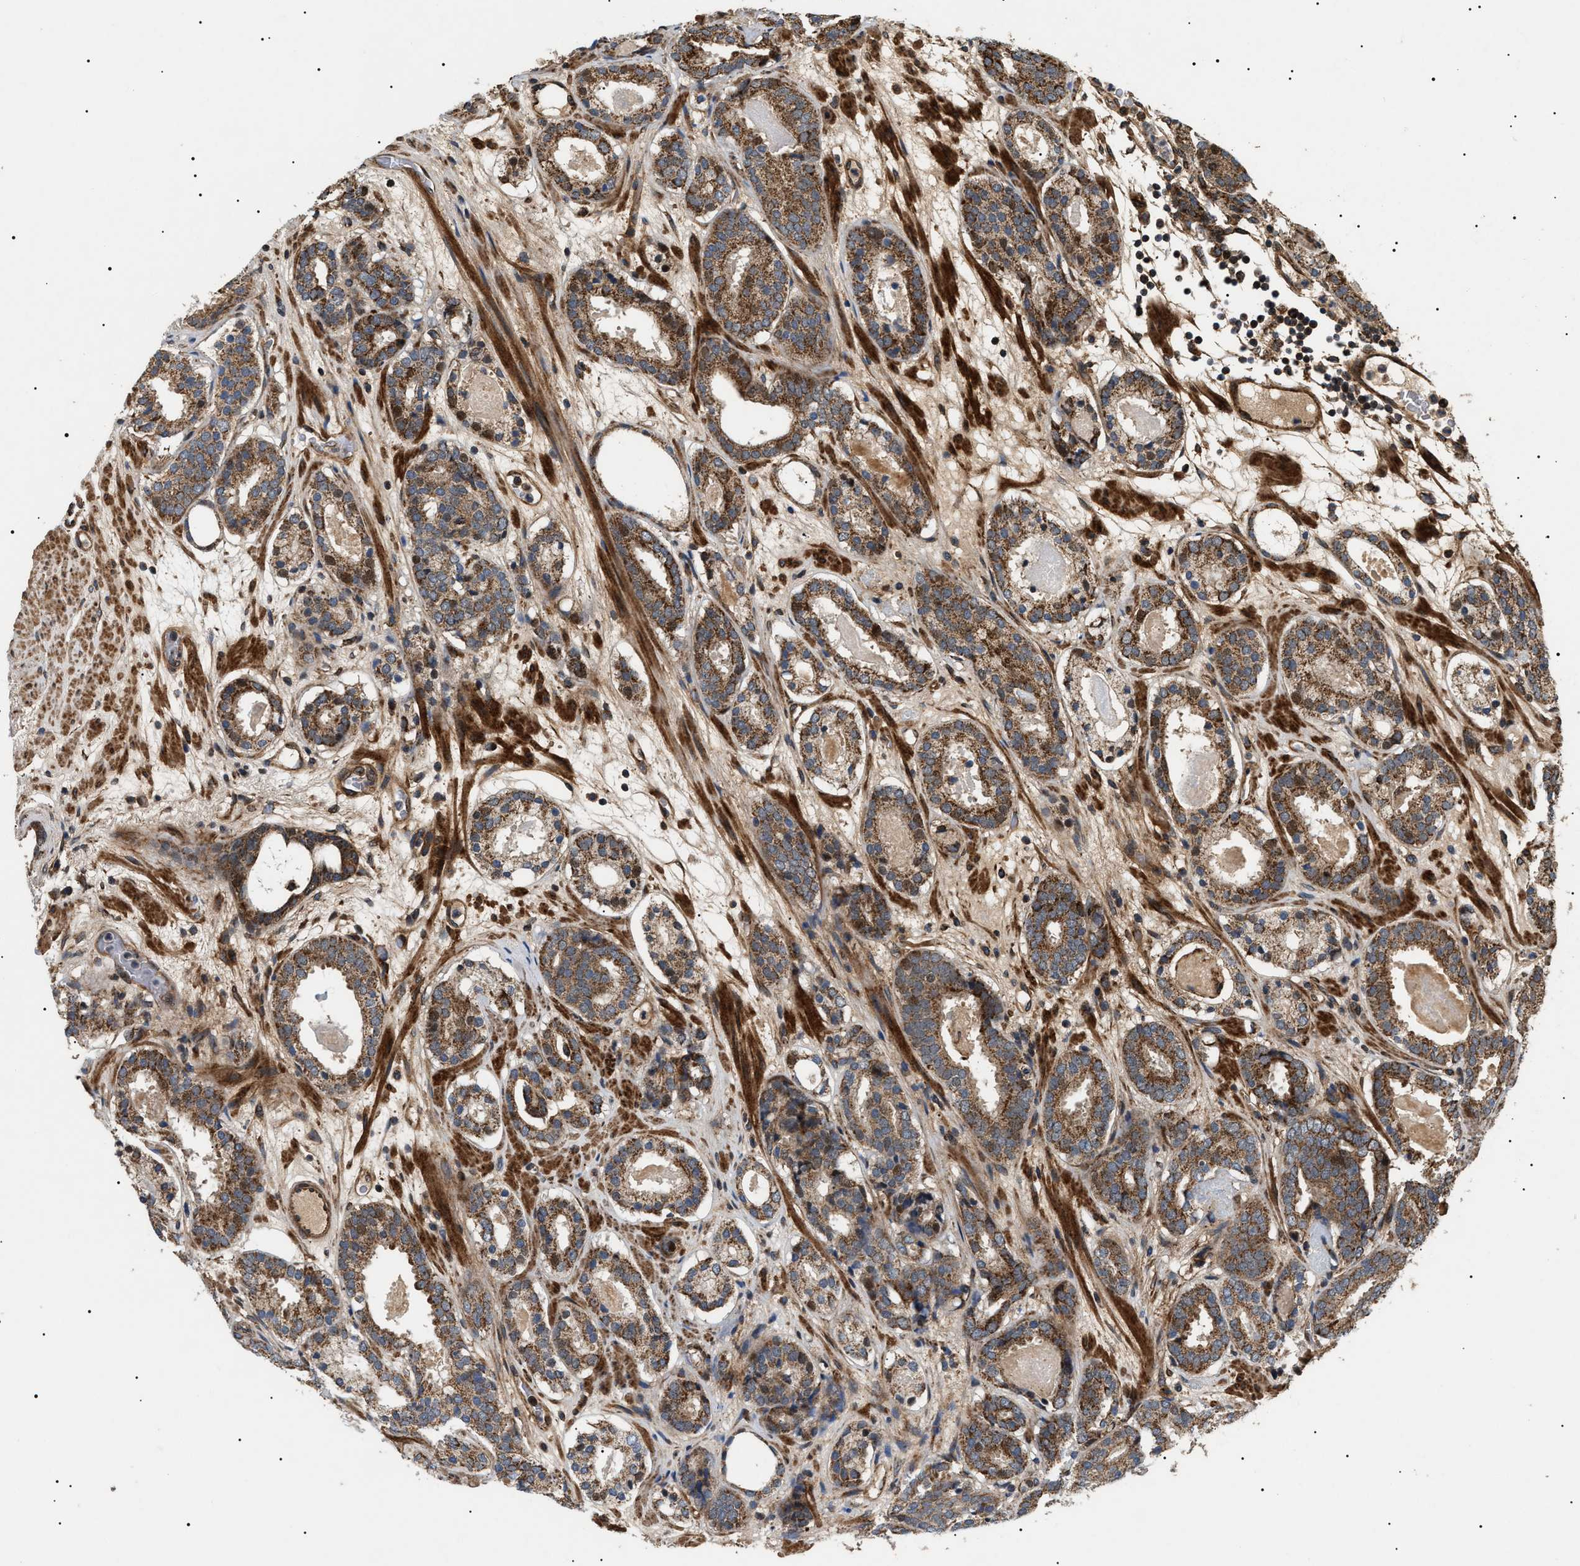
{"staining": {"intensity": "strong", "quantity": ">75%", "location": "cytoplasmic/membranous"}, "tissue": "prostate cancer", "cell_type": "Tumor cells", "image_type": "cancer", "snomed": [{"axis": "morphology", "description": "Adenocarcinoma, Low grade"}, {"axis": "topography", "description": "Prostate"}], "caption": "Brown immunohistochemical staining in human prostate adenocarcinoma (low-grade) demonstrates strong cytoplasmic/membranous expression in approximately >75% of tumor cells.", "gene": "ZBTB26", "patient": {"sex": "male", "age": 69}}